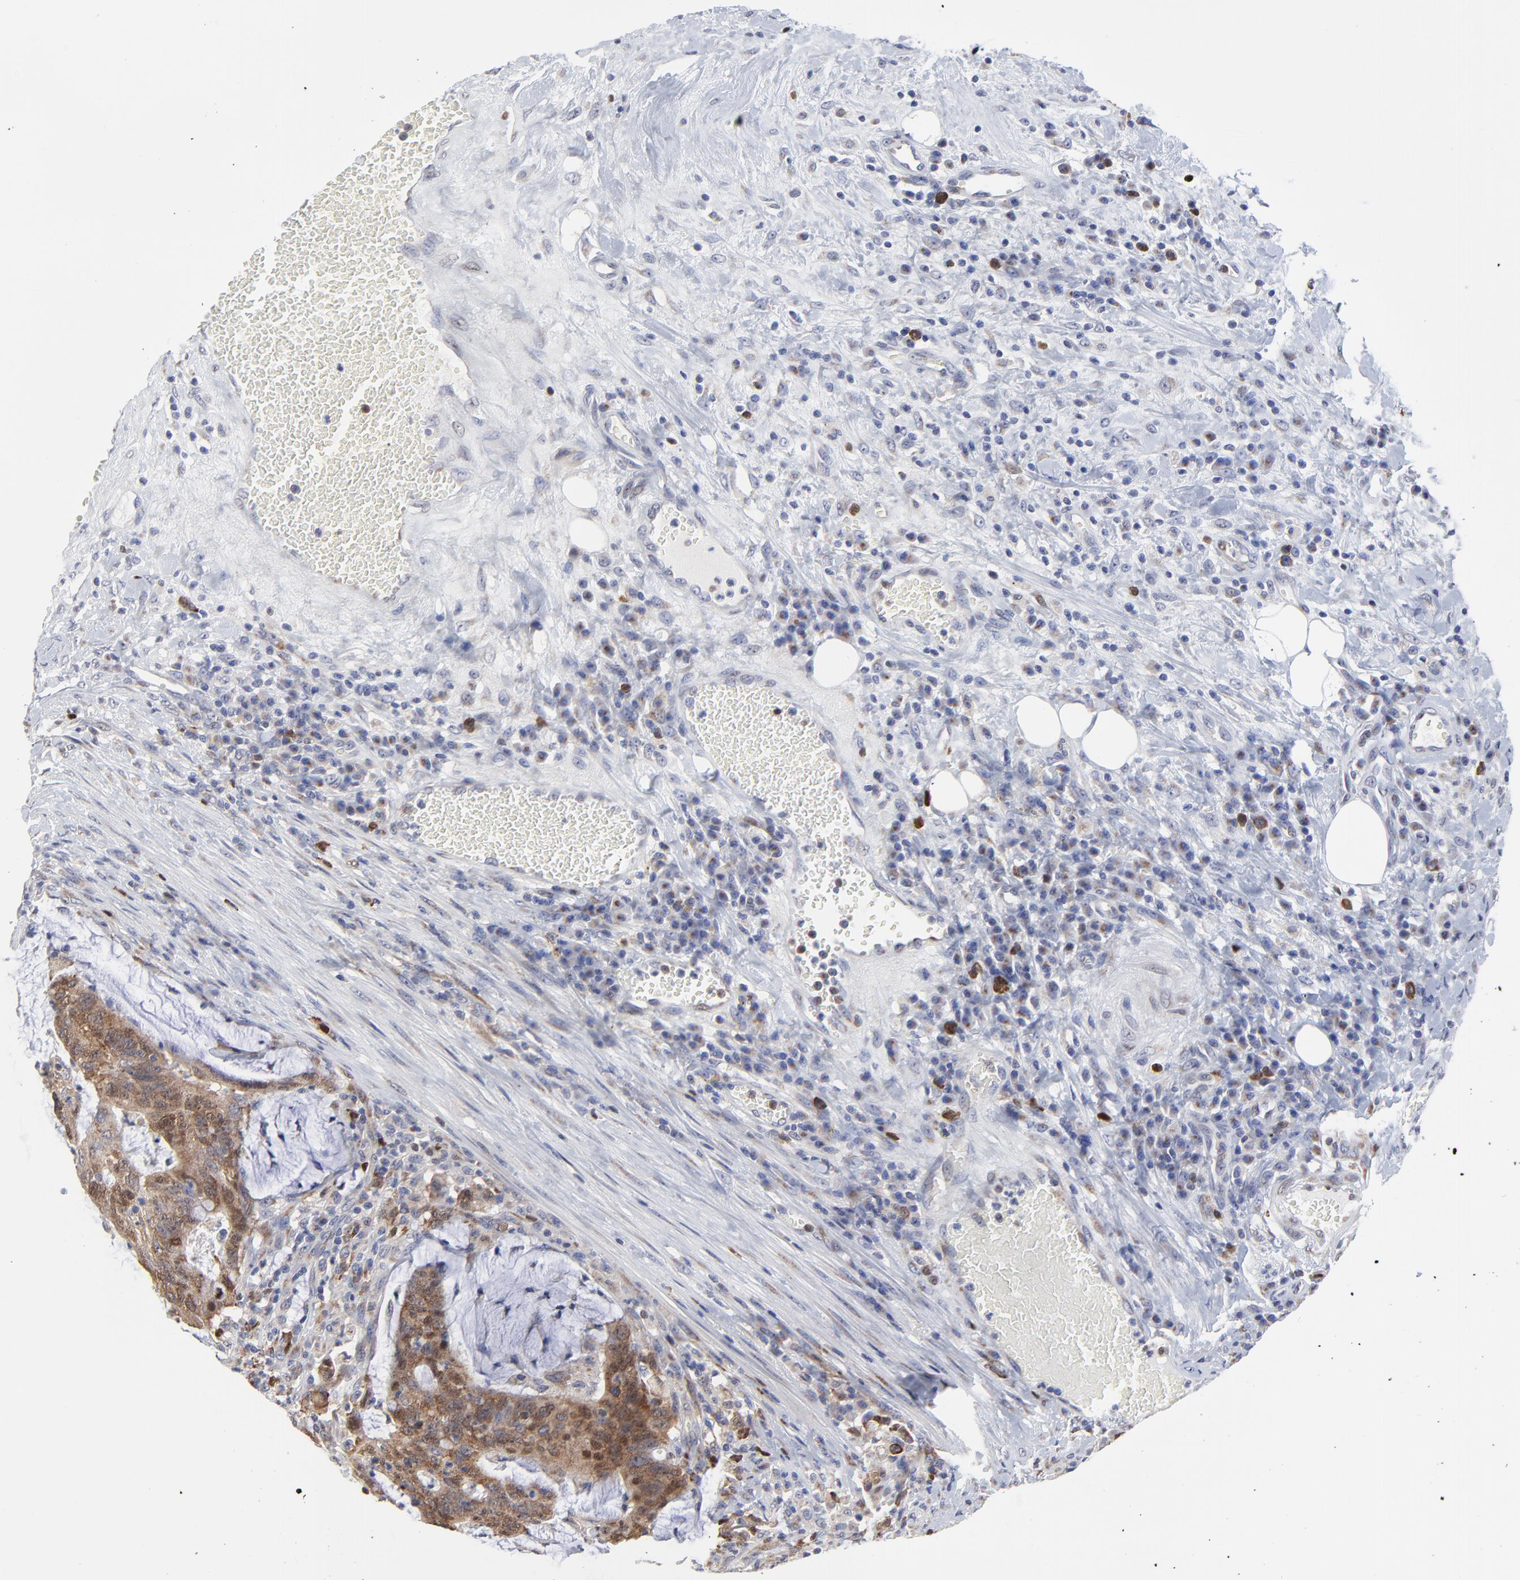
{"staining": {"intensity": "weak", "quantity": "25%-75%", "location": "cytoplasmic/membranous,nuclear"}, "tissue": "colorectal cancer", "cell_type": "Tumor cells", "image_type": "cancer", "snomed": [{"axis": "morphology", "description": "Adenocarcinoma, NOS"}, {"axis": "topography", "description": "Colon"}], "caption": "Immunohistochemical staining of colorectal cancer (adenocarcinoma) exhibits weak cytoplasmic/membranous and nuclear protein expression in approximately 25%-75% of tumor cells.", "gene": "NCAPH", "patient": {"sex": "male", "age": 54}}